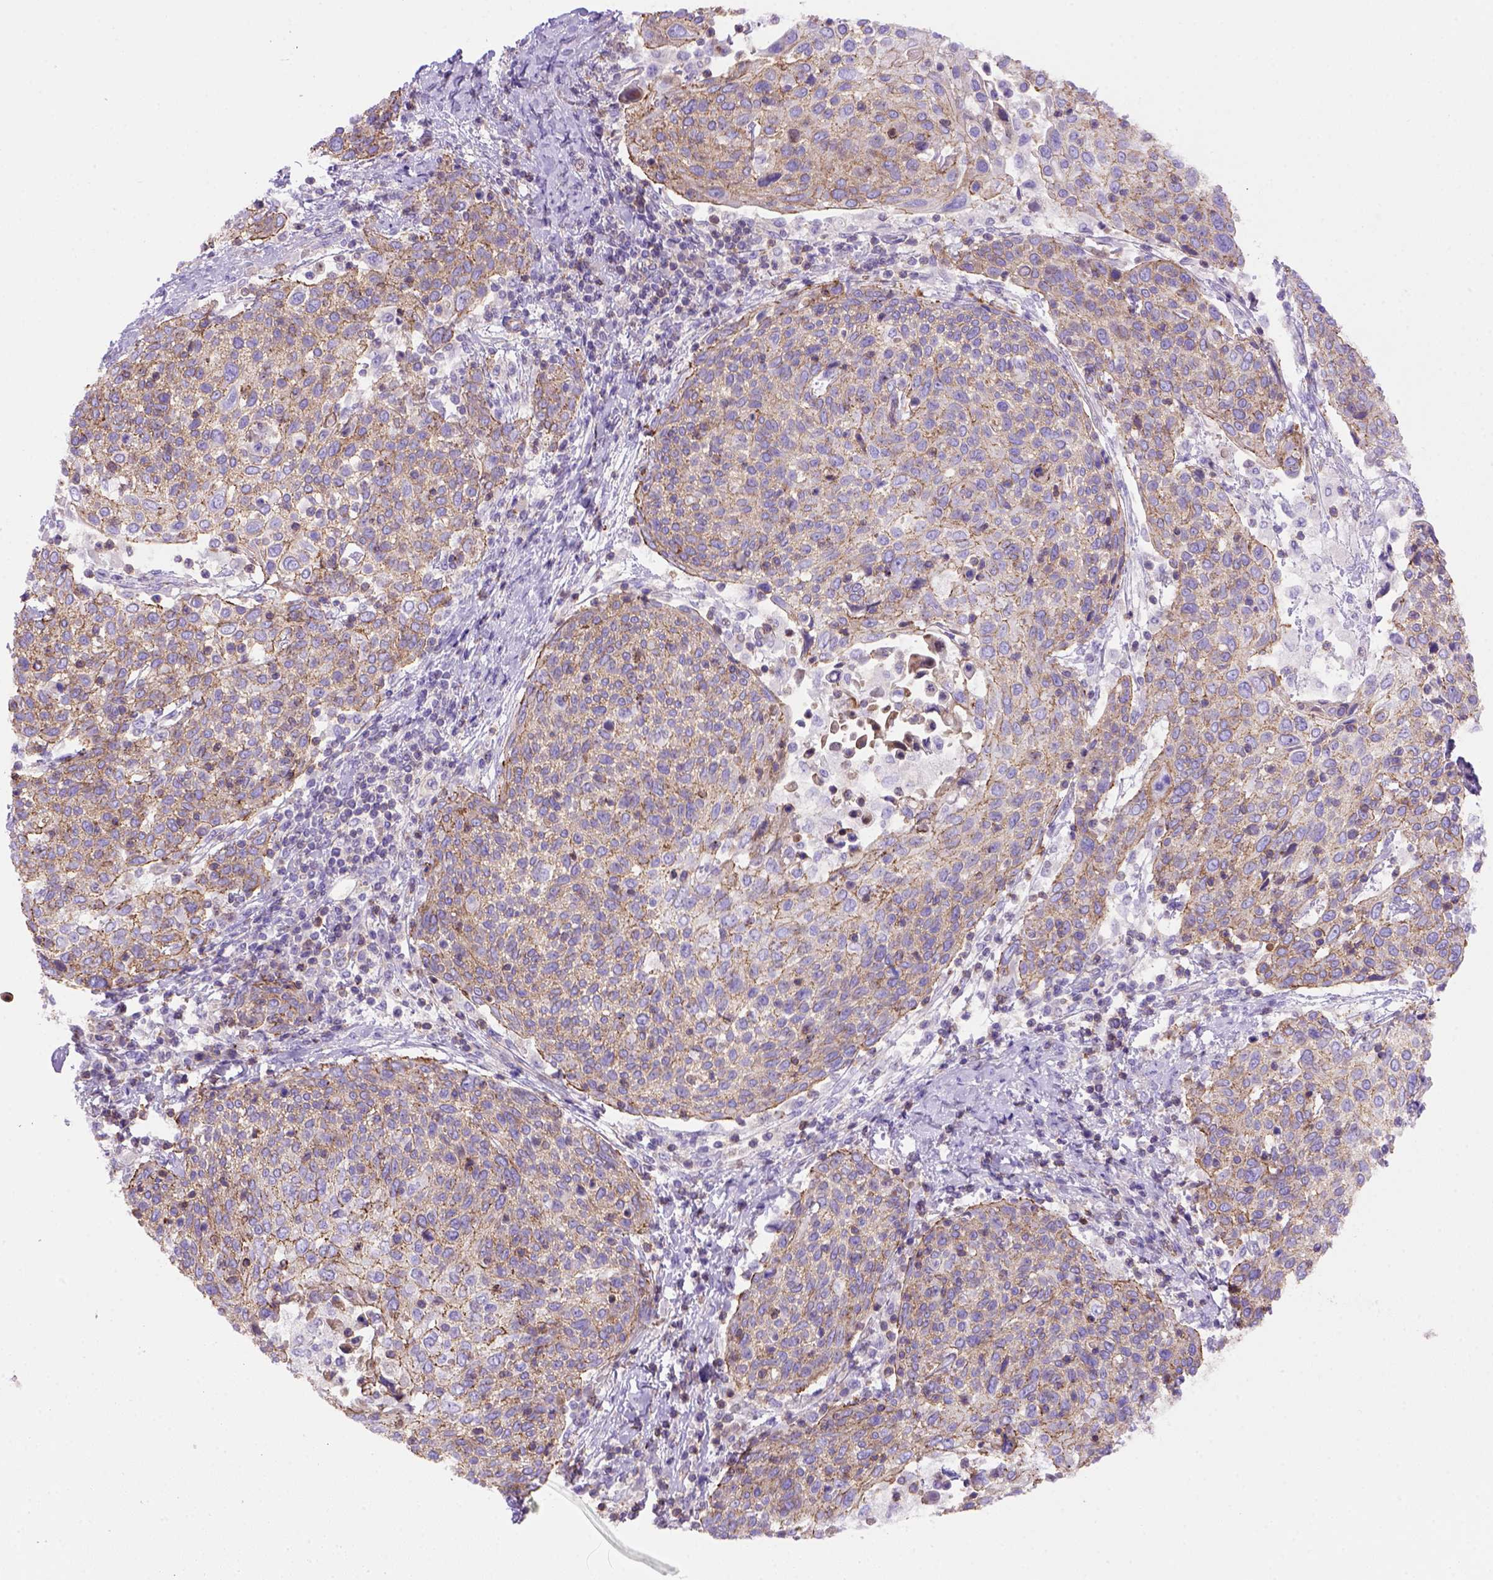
{"staining": {"intensity": "moderate", "quantity": ">75%", "location": "cytoplasmic/membranous"}, "tissue": "cervical cancer", "cell_type": "Tumor cells", "image_type": "cancer", "snomed": [{"axis": "morphology", "description": "Squamous cell carcinoma, NOS"}, {"axis": "topography", "description": "Cervix"}], "caption": "Approximately >75% of tumor cells in human squamous cell carcinoma (cervical) demonstrate moderate cytoplasmic/membranous protein positivity as visualized by brown immunohistochemical staining.", "gene": "PEX12", "patient": {"sex": "female", "age": 61}}